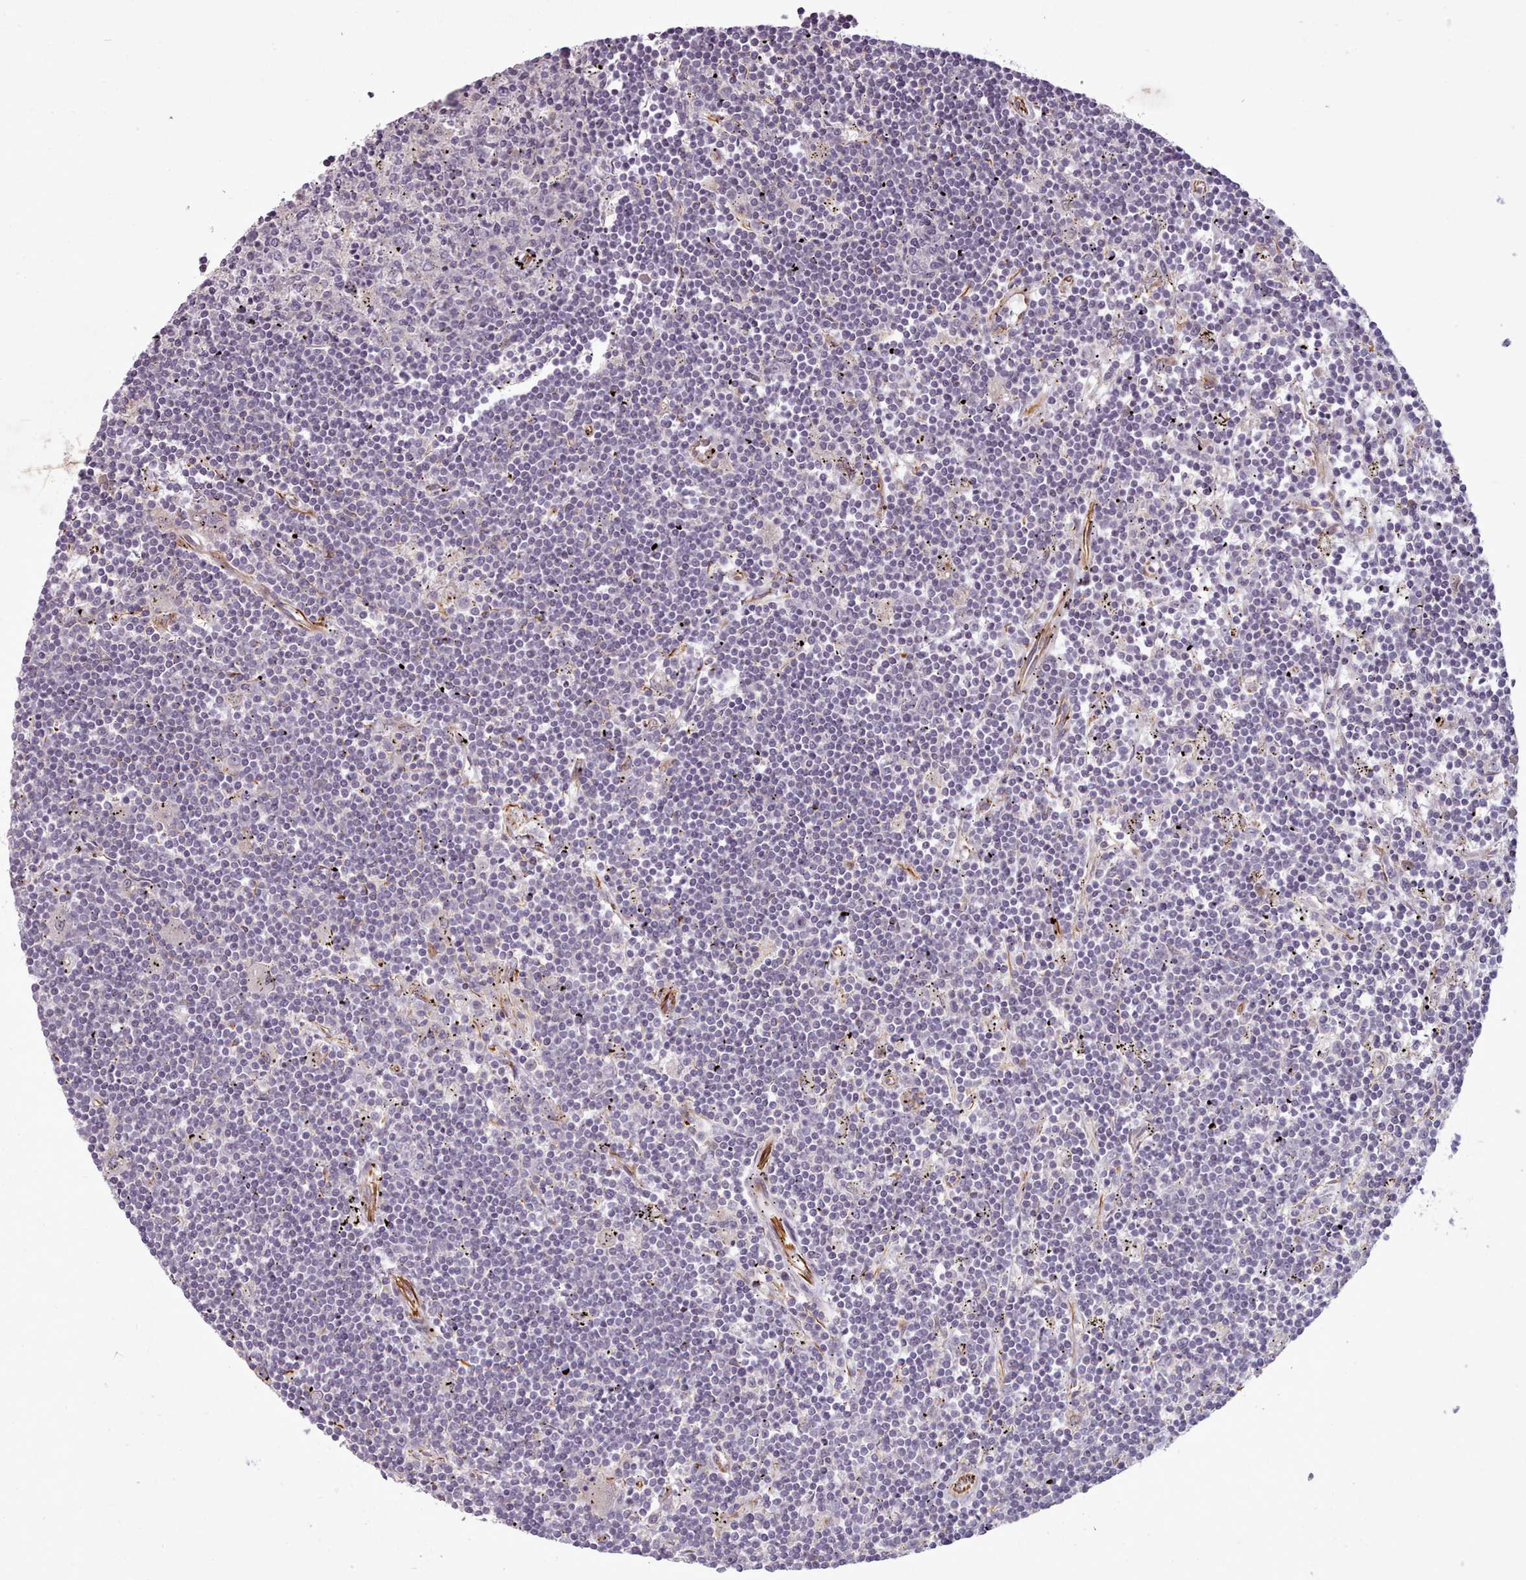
{"staining": {"intensity": "negative", "quantity": "none", "location": "none"}, "tissue": "lymphoma", "cell_type": "Tumor cells", "image_type": "cancer", "snomed": [{"axis": "morphology", "description": "Malignant lymphoma, non-Hodgkin's type, Low grade"}, {"axis": "topography", "description": "Spleen"}], "caption": "Photomicrograph shows no significant protein staining in tumor cells of lymphoma. (DAB immunohistochemistry, high magnification).", "gene": "GBGT1", "patient": {"sex": "male", "age": 76}}